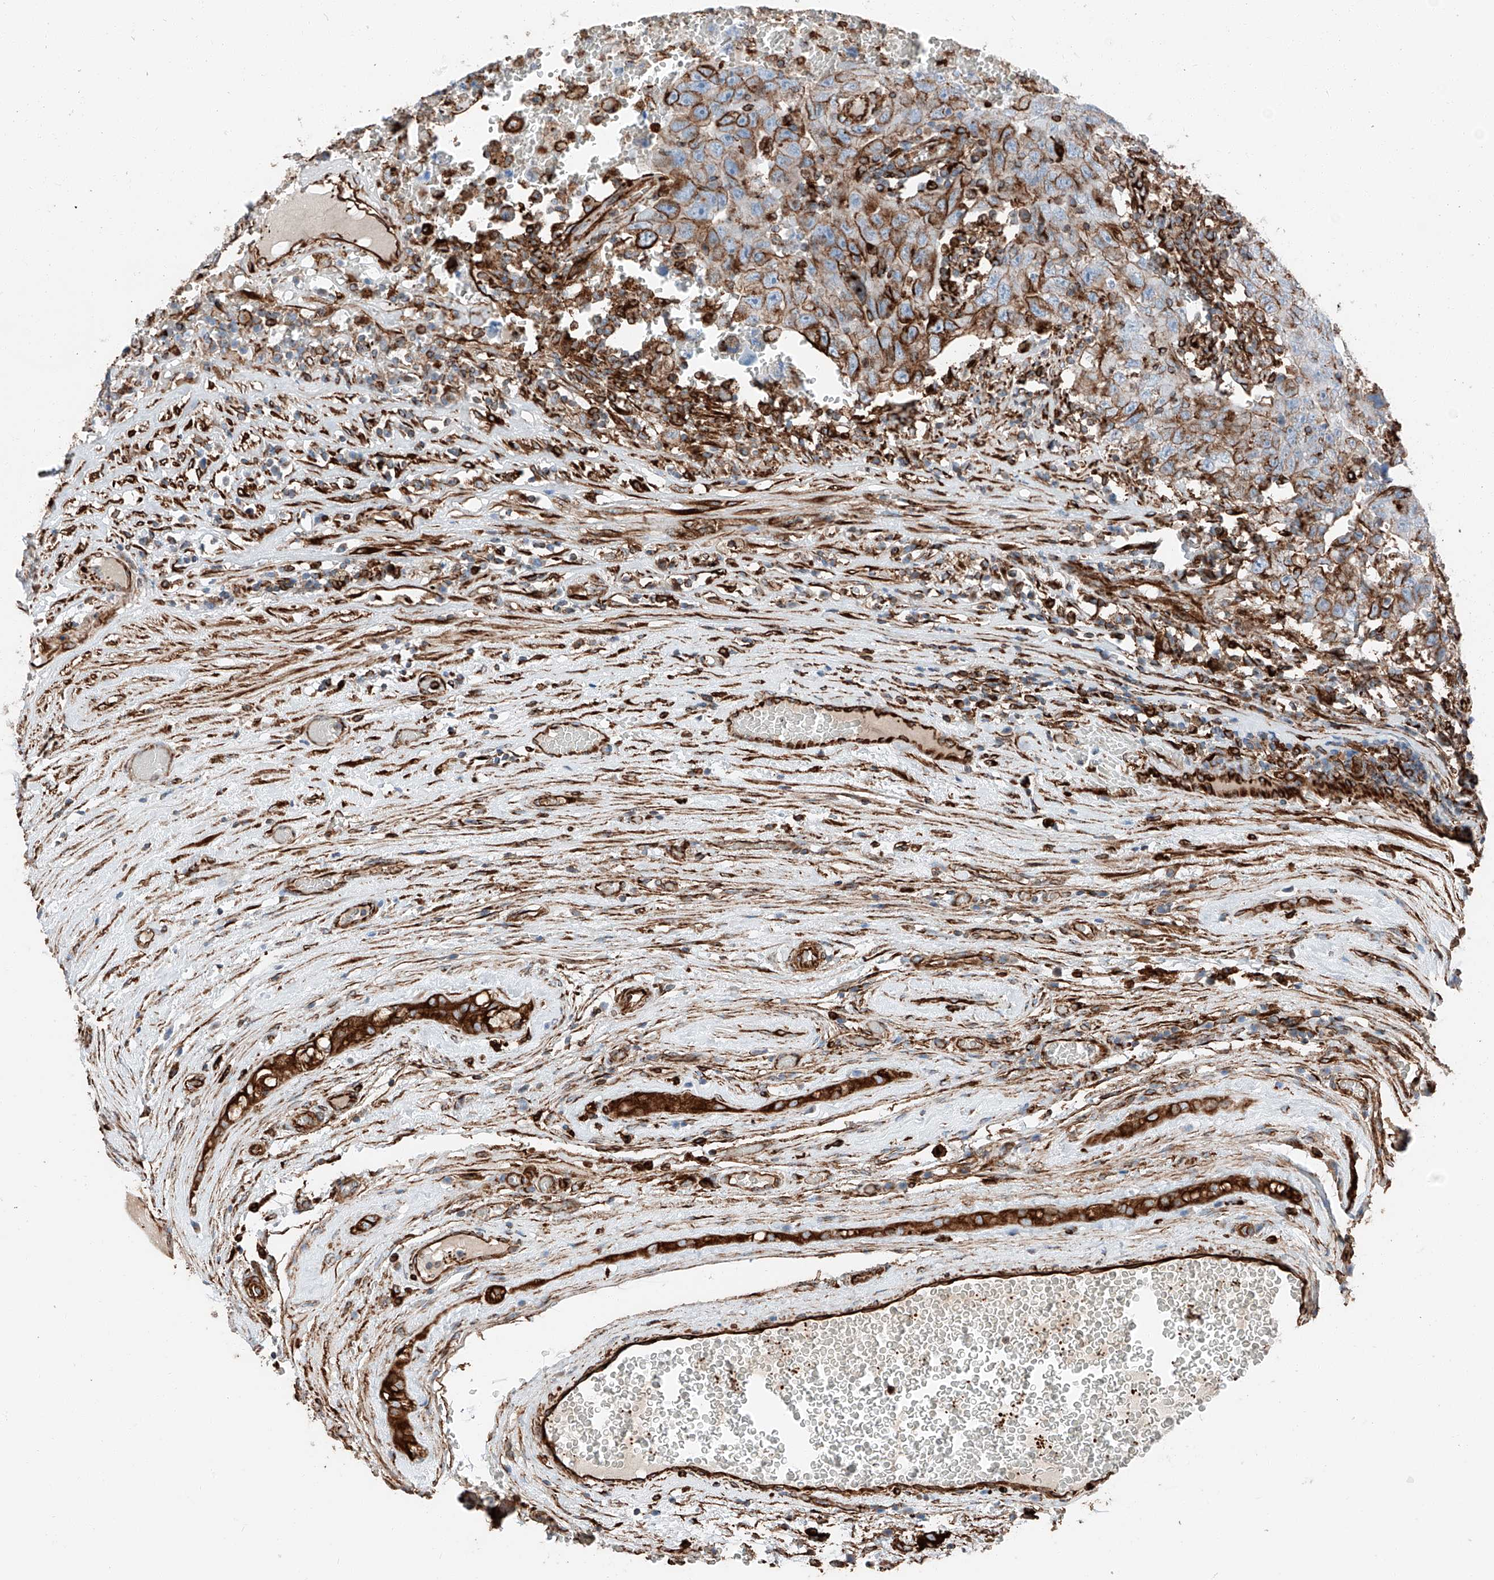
{"staining": {"intensity": "moderate", "quantity": "25%-75%", "location": "cytoplasmic/membranous"}, "tissue": "testis cancer", "cell_type": "Tumor cells", "image_type": "cancer", "snomed": [{"axis": "morphology", "description": "Carcinoma, Embryonal, NOS"}, {"axis": "topography", "description": "Testis"}], "caption": "Moderate cytoplasmic/membranous positivity is seen in about 25%-75% of tumor cells in testis cancer.", "gene": "ZNF804A", "patient": {"sex": "male", "age": 26}}